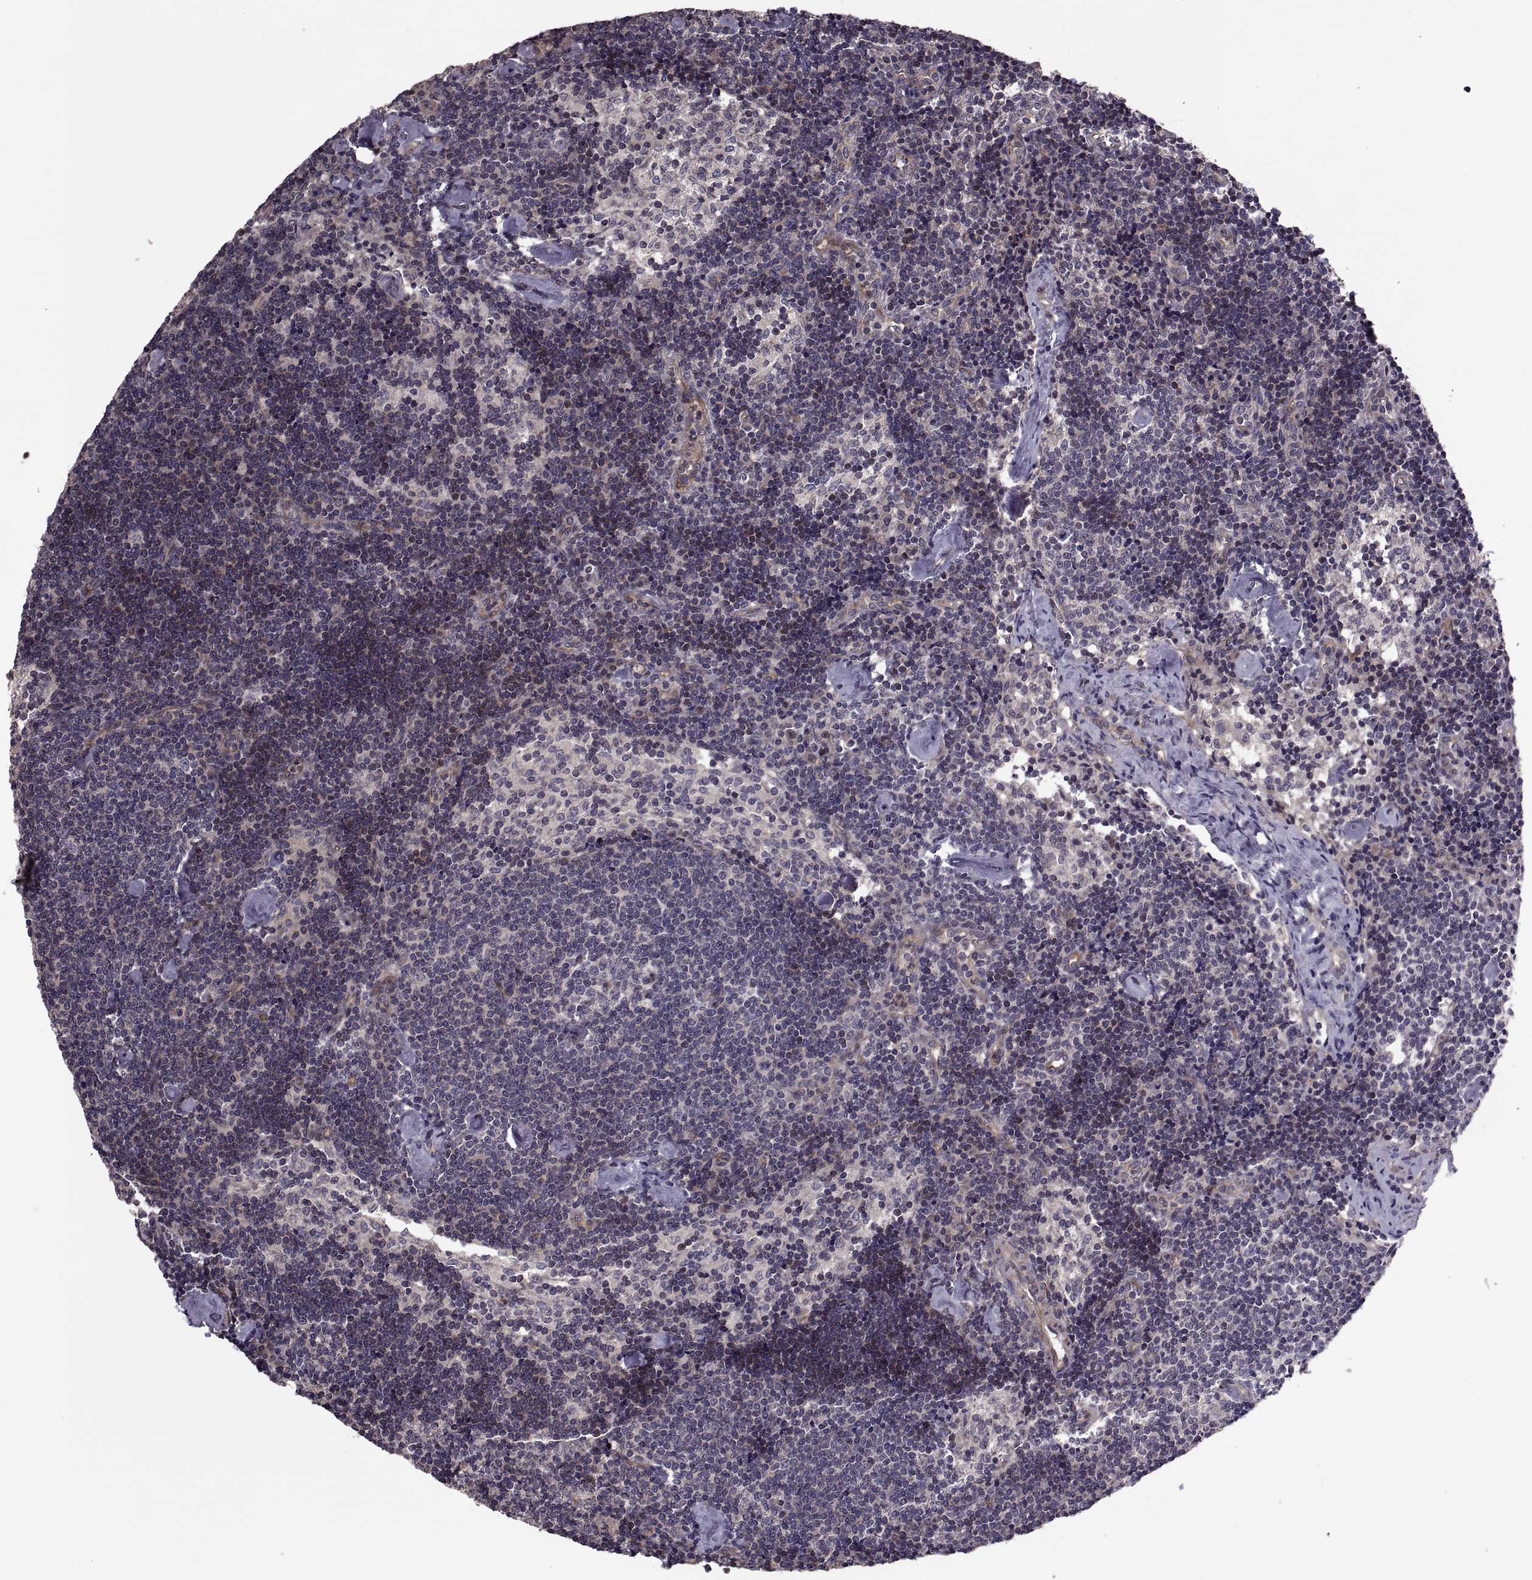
{"staining": {"intensity": "negative", "quantity": "none", "location": "none"}, "tissue": "lymph node", "cell_type": "Germinal center cells", "image_type": "normal", "snomed": [{"axis": "morphology", "description": "Normal tissue, NOS"}, {"axis": "topography", "description": "Lymph node"}], "caption": "Image shows no protein expression in germinal center cells of normal lymph node.", "gene": "PMM2", "patient": {"sex": "female", "age": 42}}